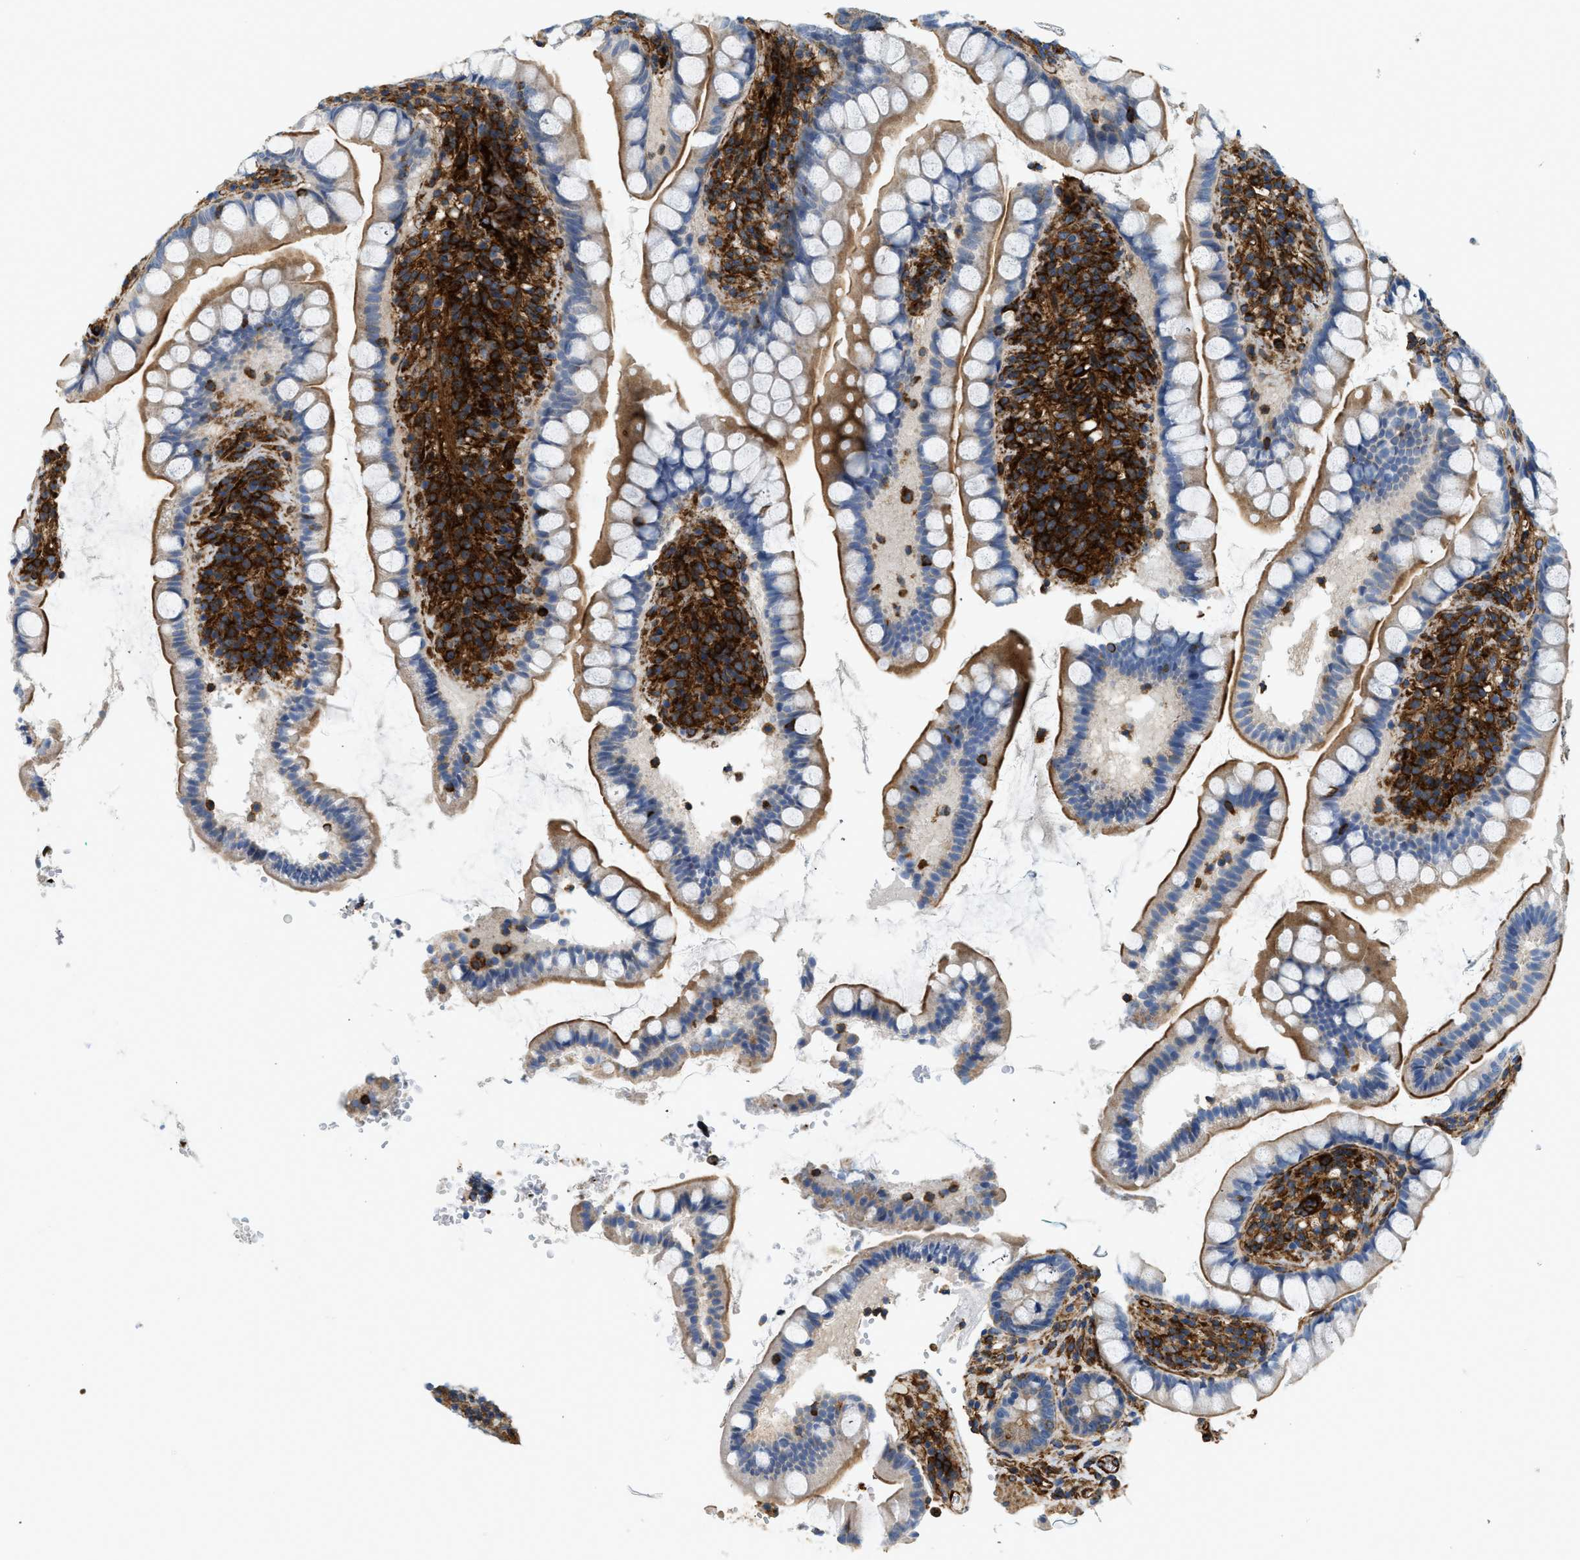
{"staining": {"intensity": "moderate", "quantity": "25%-75%", "location": "cytoplasmic/membranous"}, "tissue": "small intestine", "cell_type": "Glandular cells", "image_type": "normal", "snomed": [{"axis": "morphology", "description": "Normal tissue, NOS"}, {"axis": "topography", "description": "Small intestine"}], "caption": "A brown stain labels moderate cytoplasmic/membranous staining of a protein in glandular cells of unremarkable human small intestine.", "gene": "HIP1", "patient": {"sex": "female", "age": 84}}